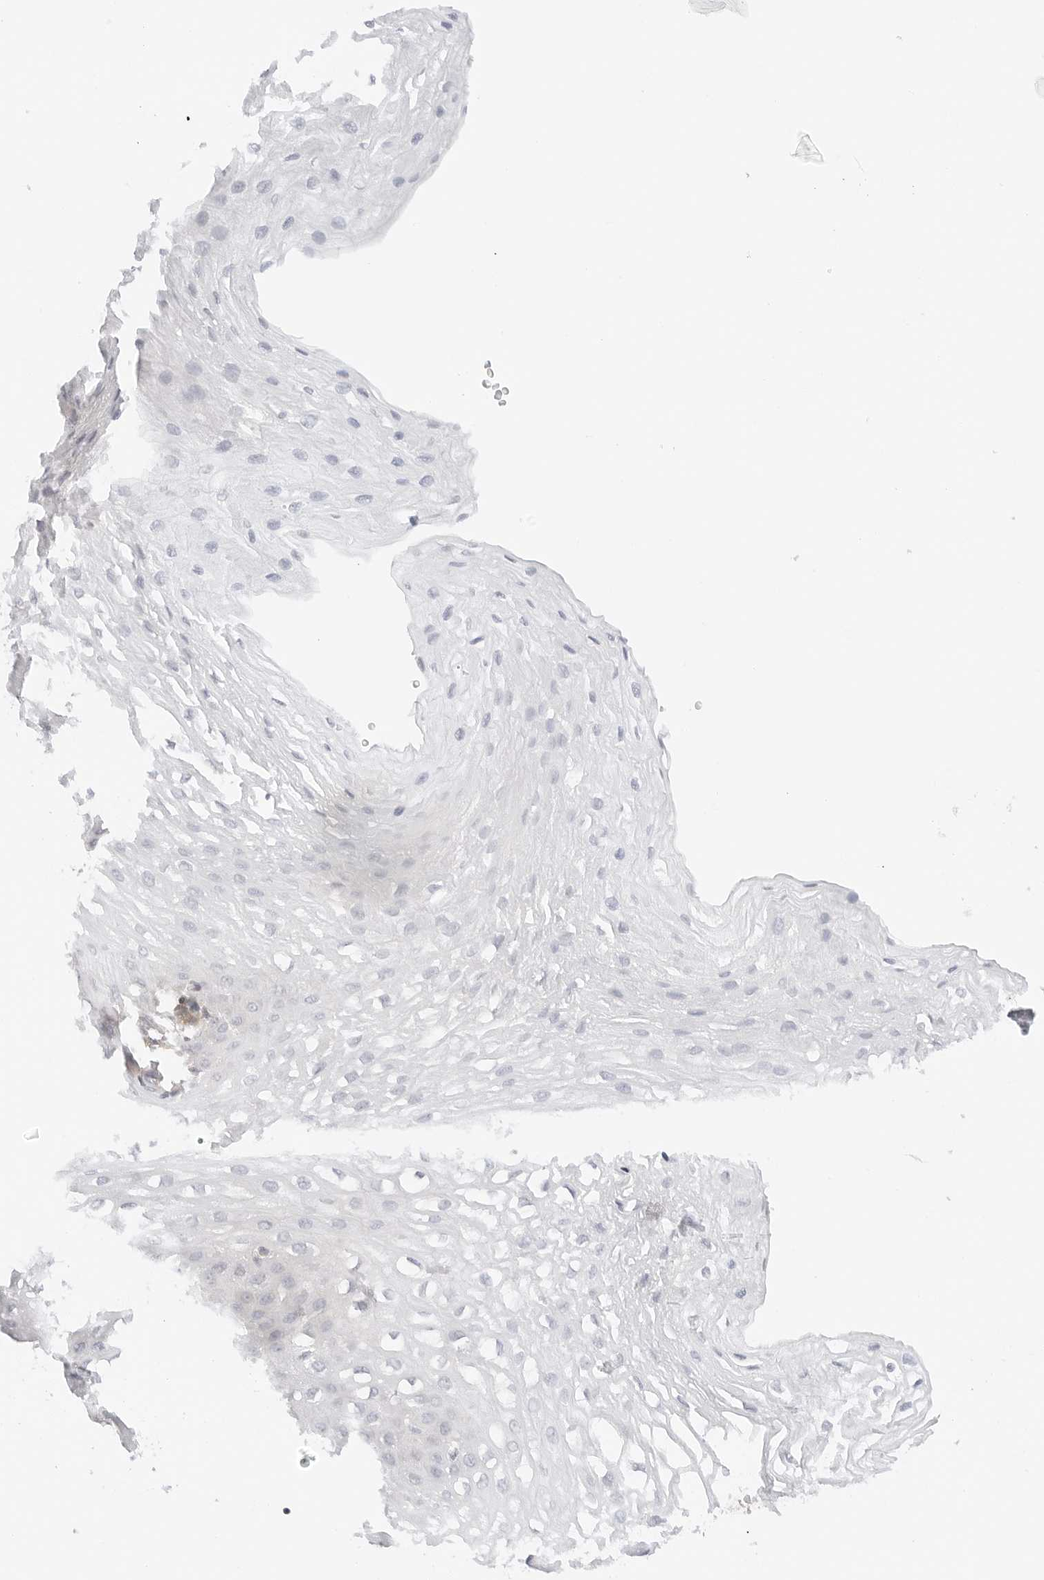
{"staining": {"intensity": "moderate", "quantity": "<25%", "location": "cytoplasmic/membranous"}, "tissue": "esophagus", "cell_type": "Squamous epithelial cells", "image_type": "normal", "snomed": [{"axis": "morphology", "description": "Normal tissue, NOS"}, {"axis": "topography", "description": "Esophagus"}], "caption": "Moderate cytoplasmic/membranous staining is appreciated in approximately <25% of squamous epithelial cells in normal esophagus. The protein of interest is shown in brown color, while the nuclei are stained blue.", "gene": "PCDH19", "patient": {"sex": "female", "age": 66}}